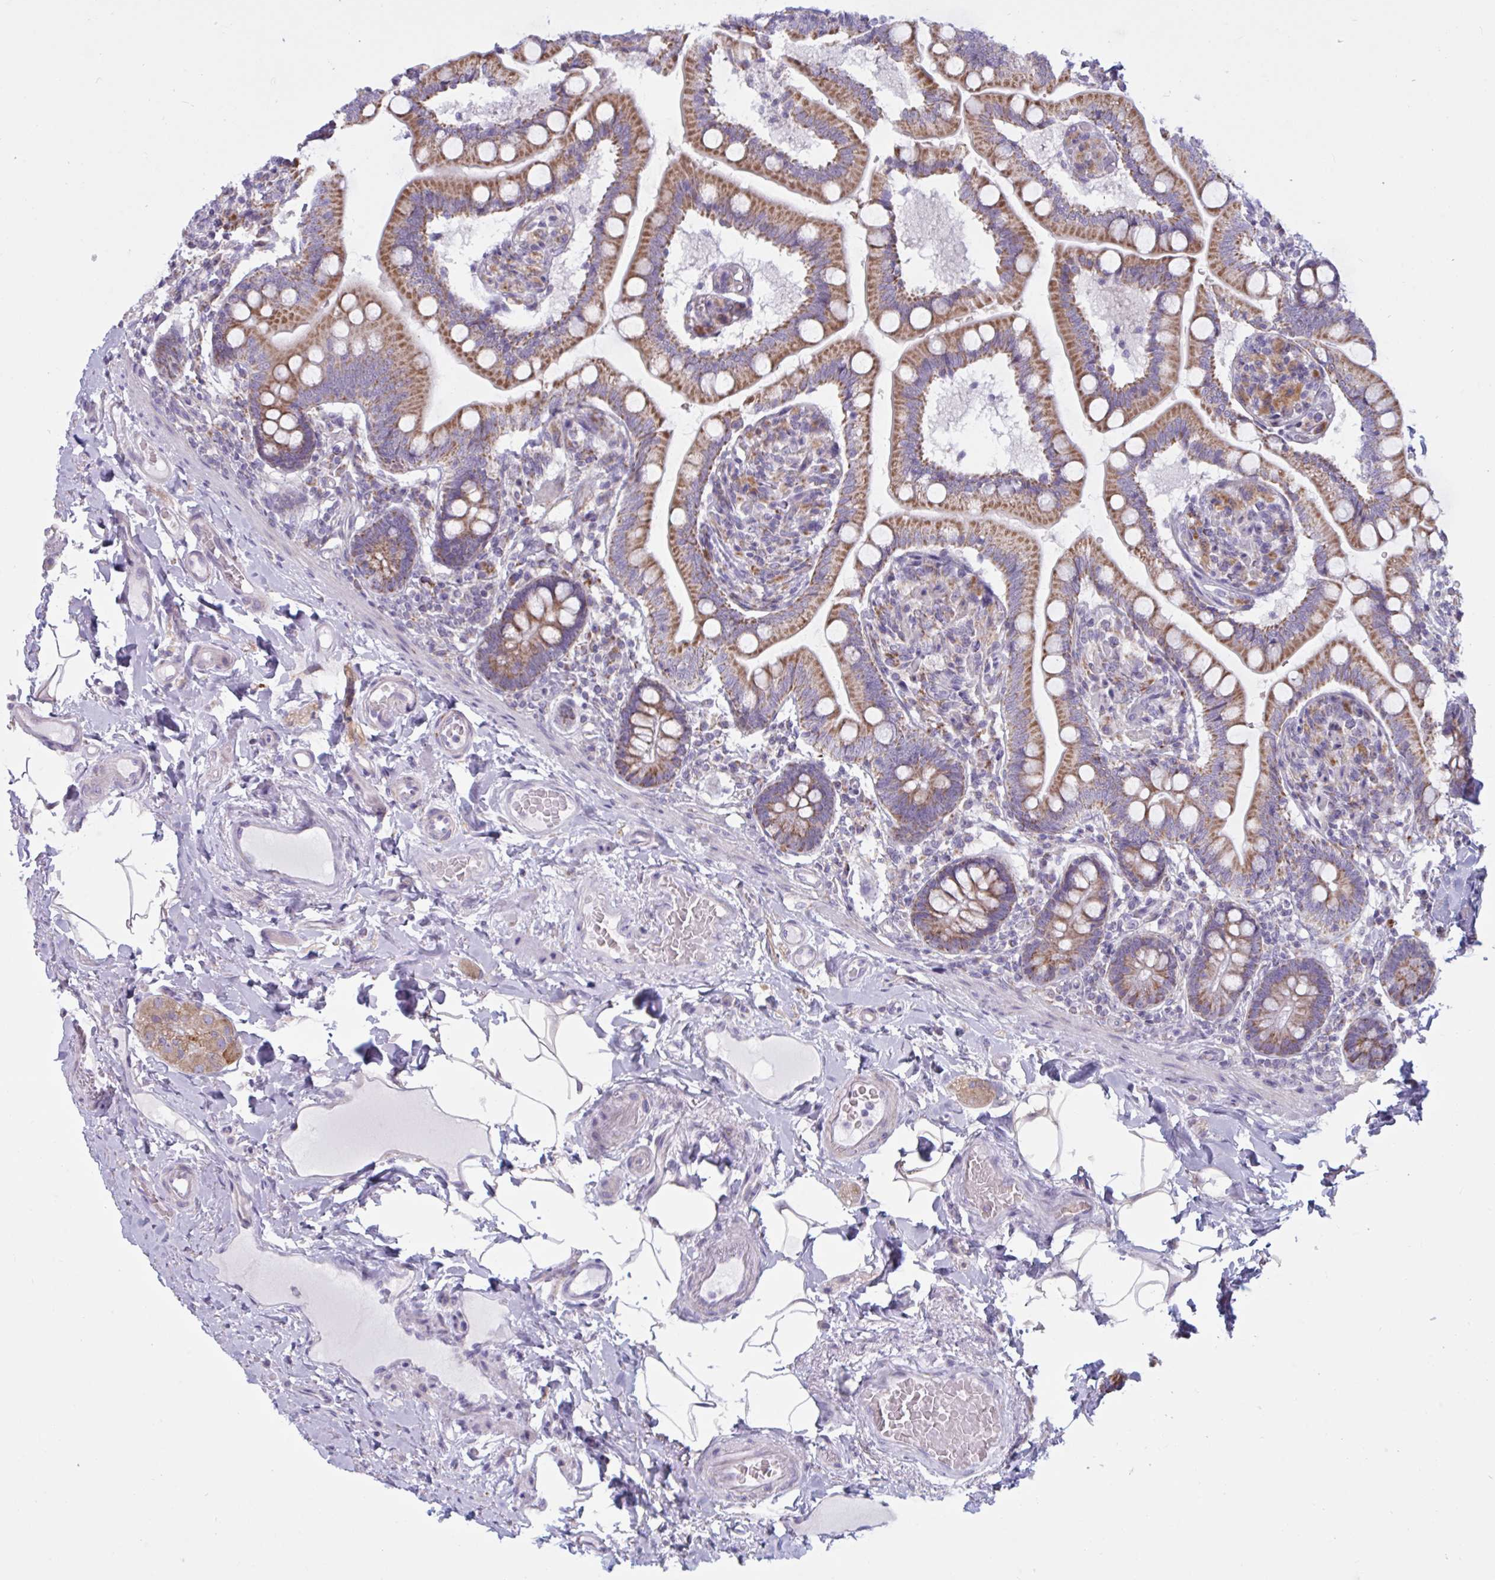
{"staining": {"intensity": "moderate", "quantity": ">75%", "location": "cytoplasmic/membranous"}, "tissue": "small intestine", "cell_type": "Glandular cells", "image_type": "normal", "snomed": [{"axis": "morphology", "description": "Normal tissue, NOS"}, {"axis": "topography", "description": "Small intestine"}], "caption": "Small intestine stained with DAB immunohistochemistry (IHC) exhibits medium levels of moderate cytoplasmic/membranous expression in approximately >75% of glandular cells. The protein of interest is stained brown, and the nuclei are stained in blue (DAB IHC with brightfield microscopy, high magnification).", "gene": "ATG9A", "patient": {"sex": "female", "age": 64}}